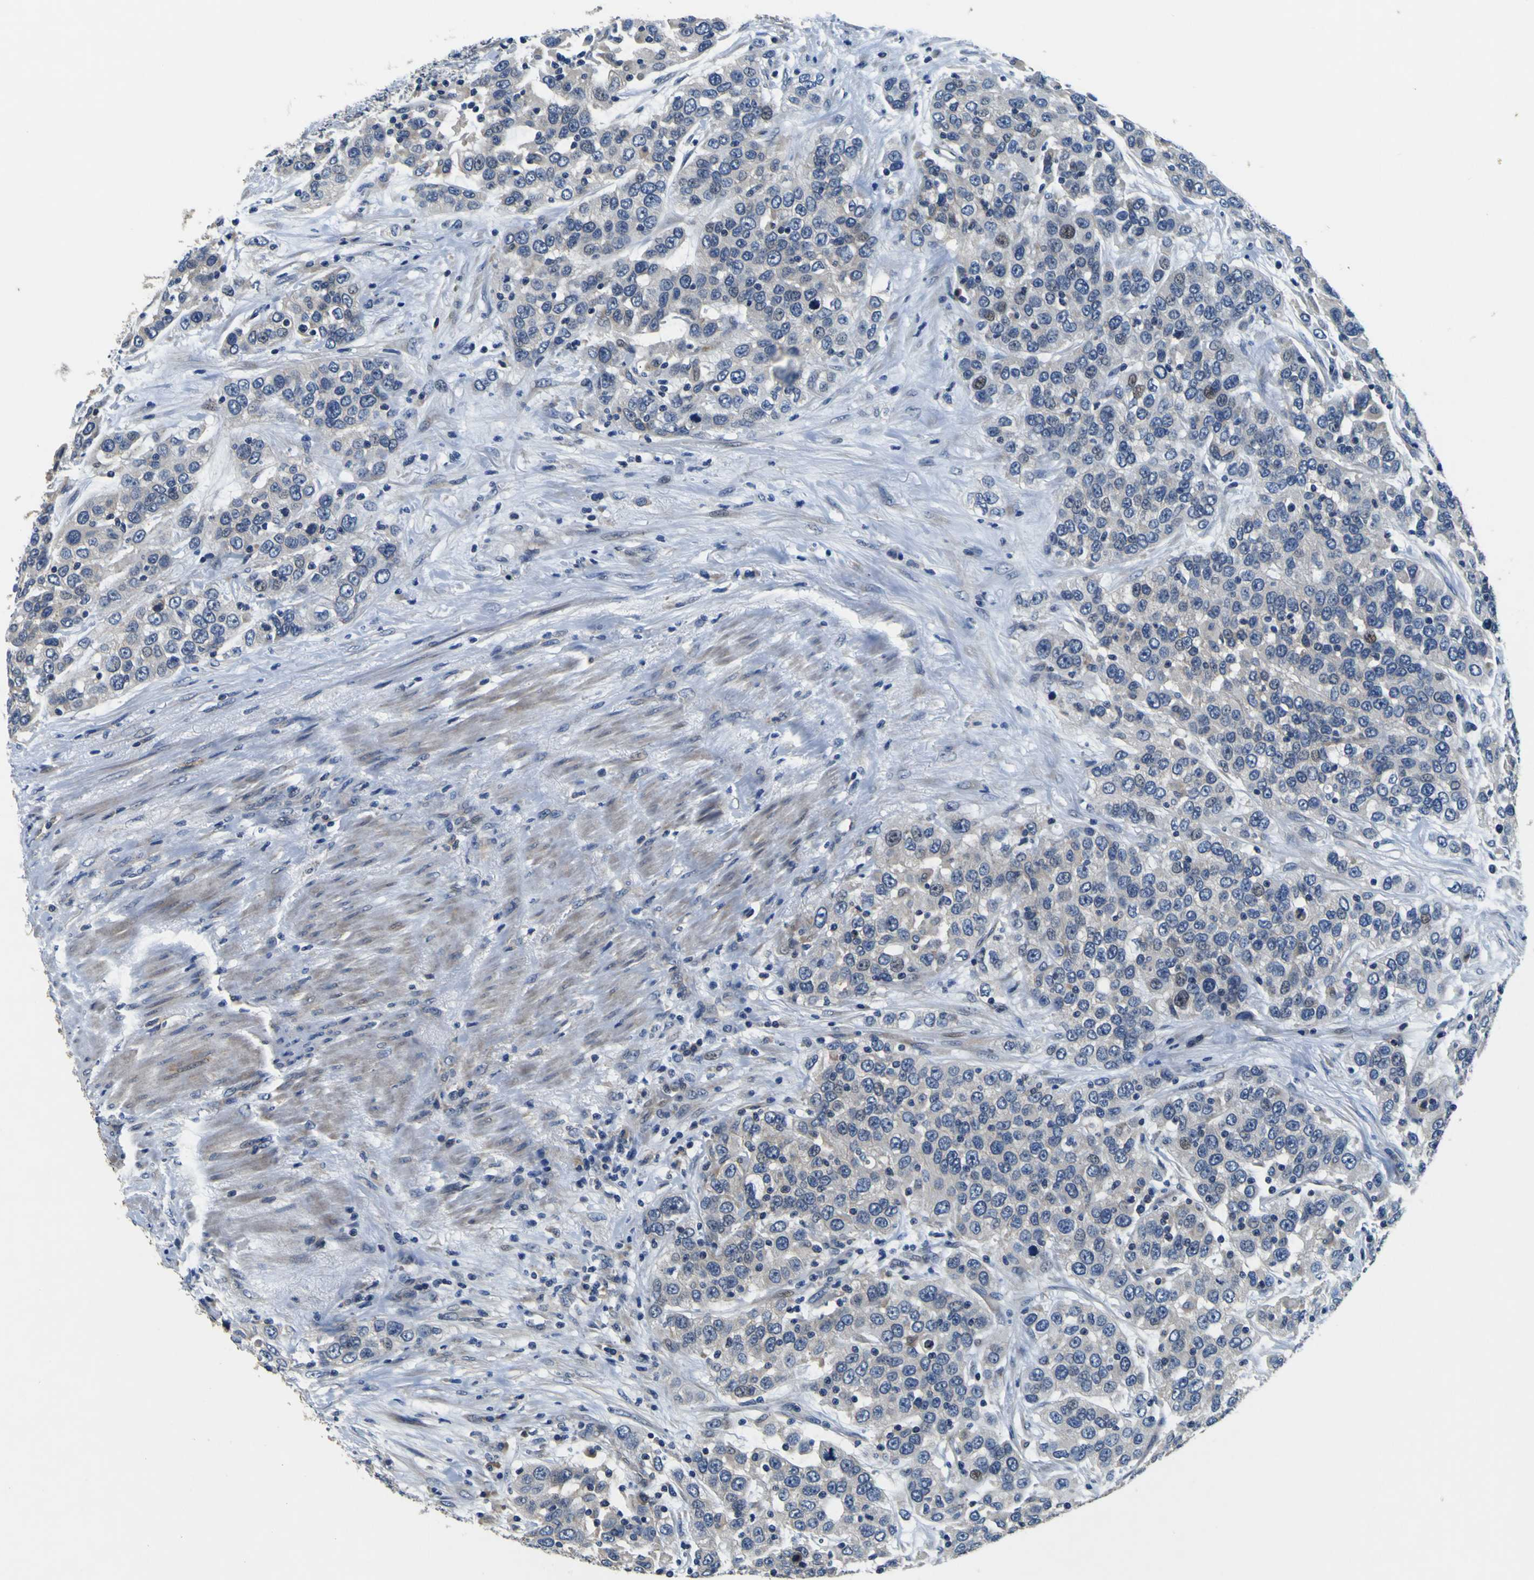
{"staining": {"intensity": "weak", "quantity": "<25%", "location": "cytoplasmic/membranous,nuclear"}, "tissue": "urothelial cancer", "cell_type": "Tumor cells", "image_type": "cancer", "snomed": [{"axis": "morphology", "description": "Urothelial carcinoma, High grade"}, {"axis": "topography", "description": "Urinary bladder"}], "caption": "IHC micrograph of neoplastic tissue: human urothelial carcinoma (high-grade) stained with DAB (3,3'-diaminobenzidine) reveals no significant protein staining in tumor cells.", "gene": "EPHB4", "patient": {"sex": "female", "age": 80}}